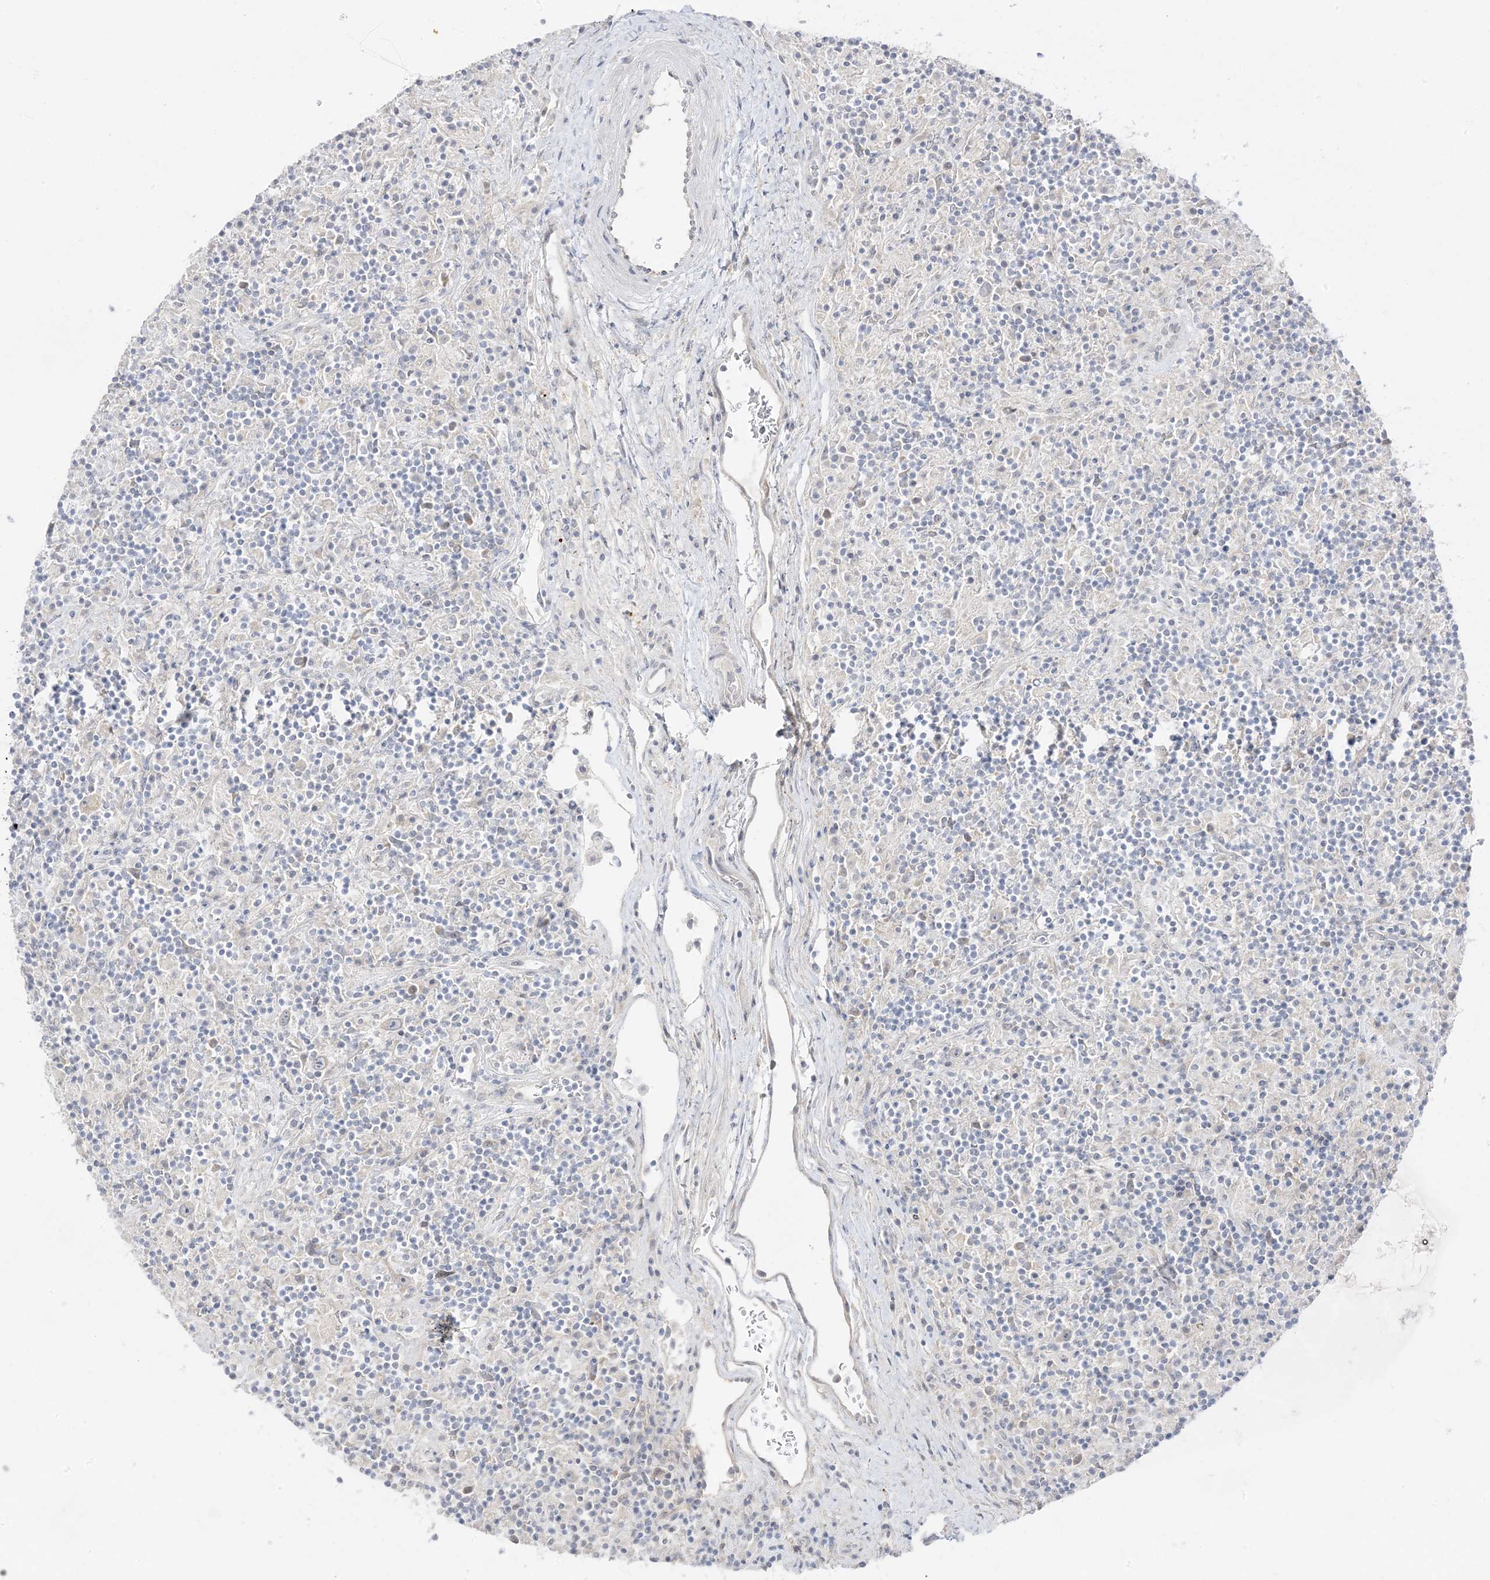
{"staining": {"intensity": "negative", "quantity": "none", "location": "none"}, "tissue": "lymphoma", "cell_type": "Tumor cells", "image_type": "cancer", "snomed": [{"axis": "morphology", "description": "Hodgkin's disease, NOS"}, {"axis": "topography", "description": "Lymph node"}], "caption": "Lymphoma was stained to show a protein in brown. There is no significant expression in tumor cells.", "gene": "C2CD2", "patient": {"sex": "male", "age": 70}}